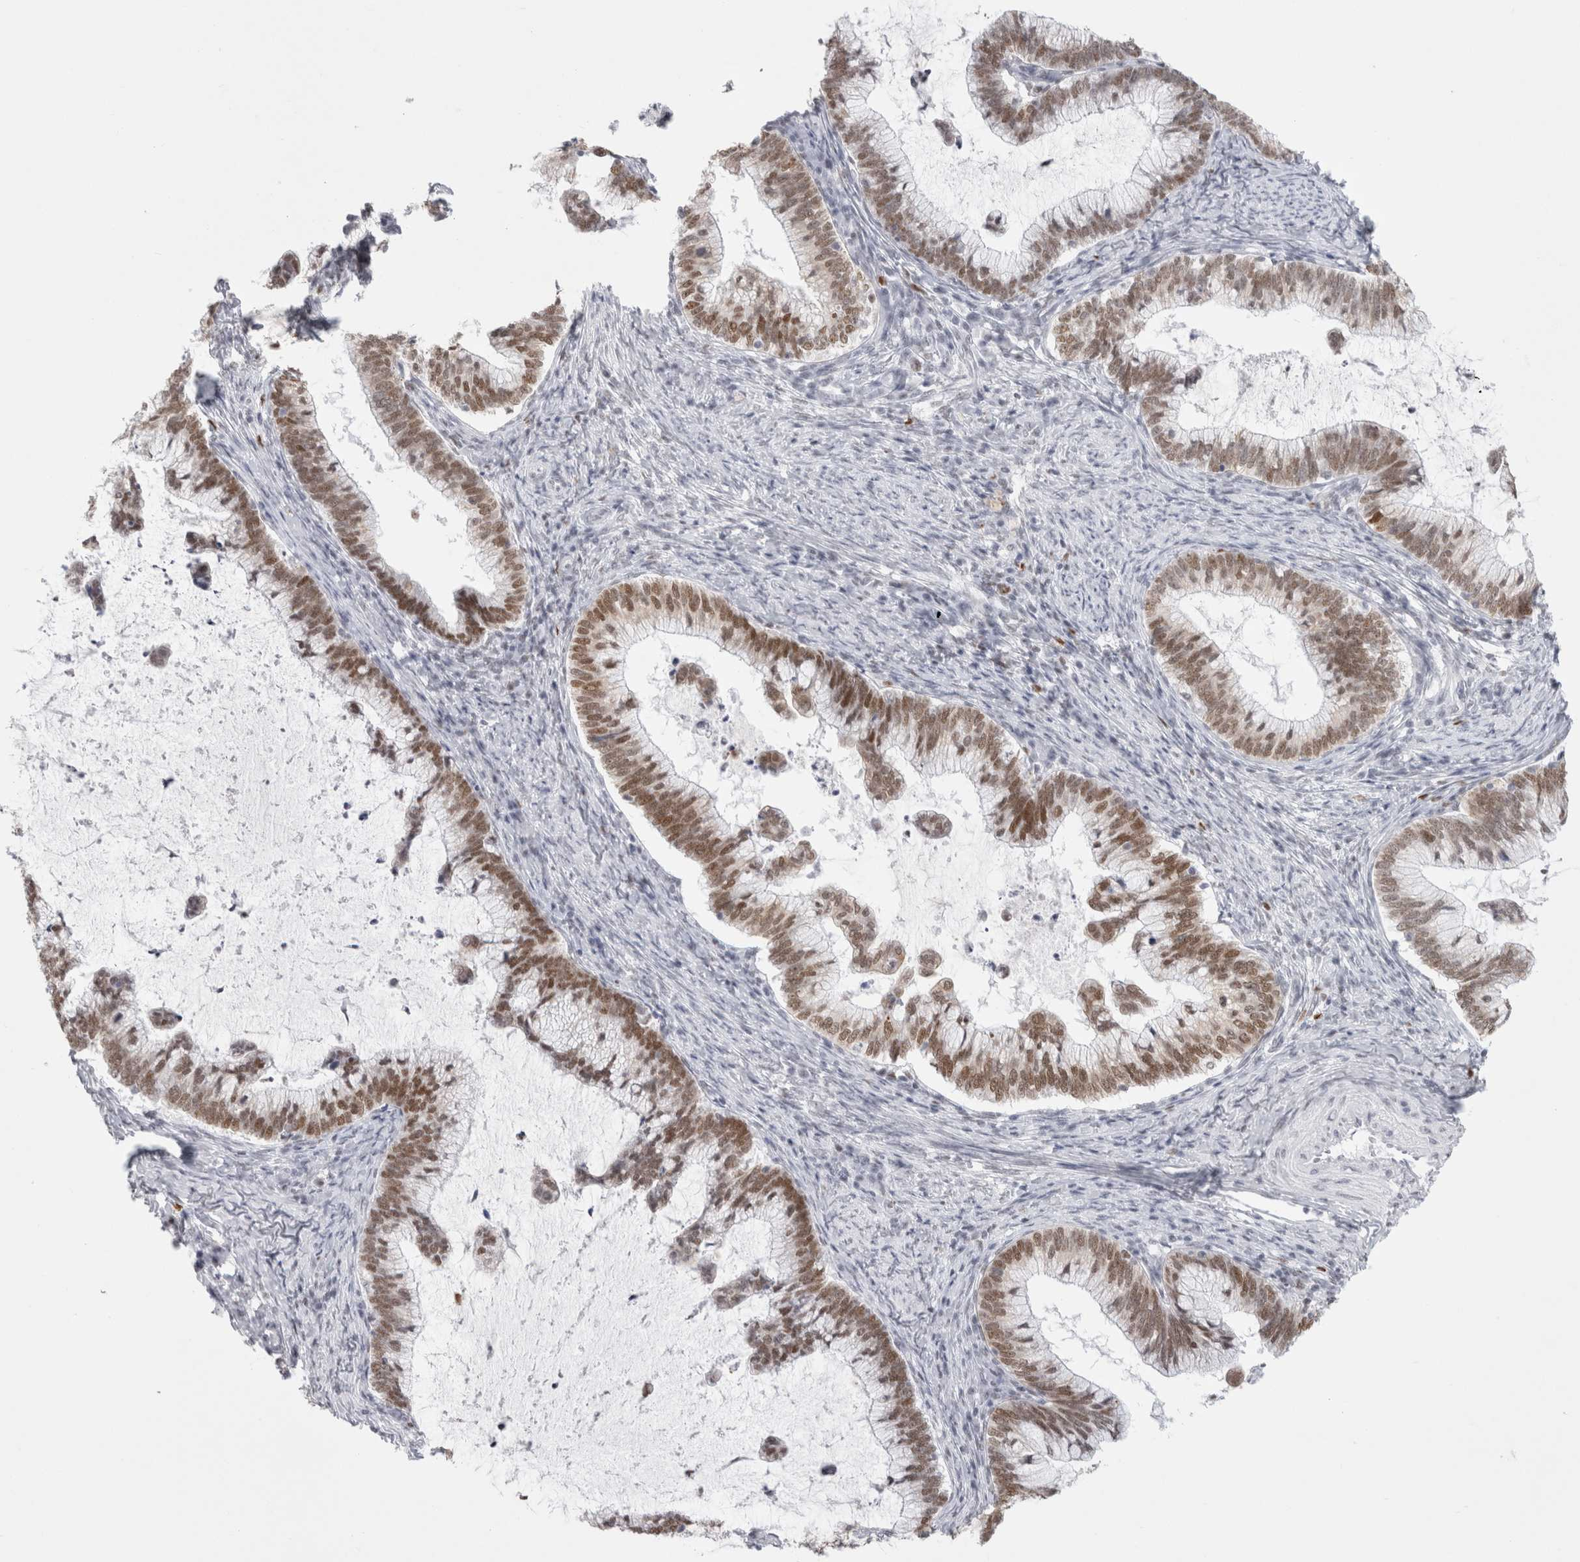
{"staining": {"intensity": "moderate", "quantity": ">75%", "location": "nuclear"}, "tissue": "cervical cancer", "cell_type": "Tumor cells", "image_type": "cancer", "snomed": [{"axis": "morphology", "description": "Adenocarcinoma, NOS"}, {"axis": "topography", "description": "Cervix"}], "caption": "Cervical cancer (adenocarcinoma) tissue reveals moderate nuclear expression in approximately >75% of tumor cells", "gene": "SMARCC1", "patient": {"sex": "female", "age": 36}}